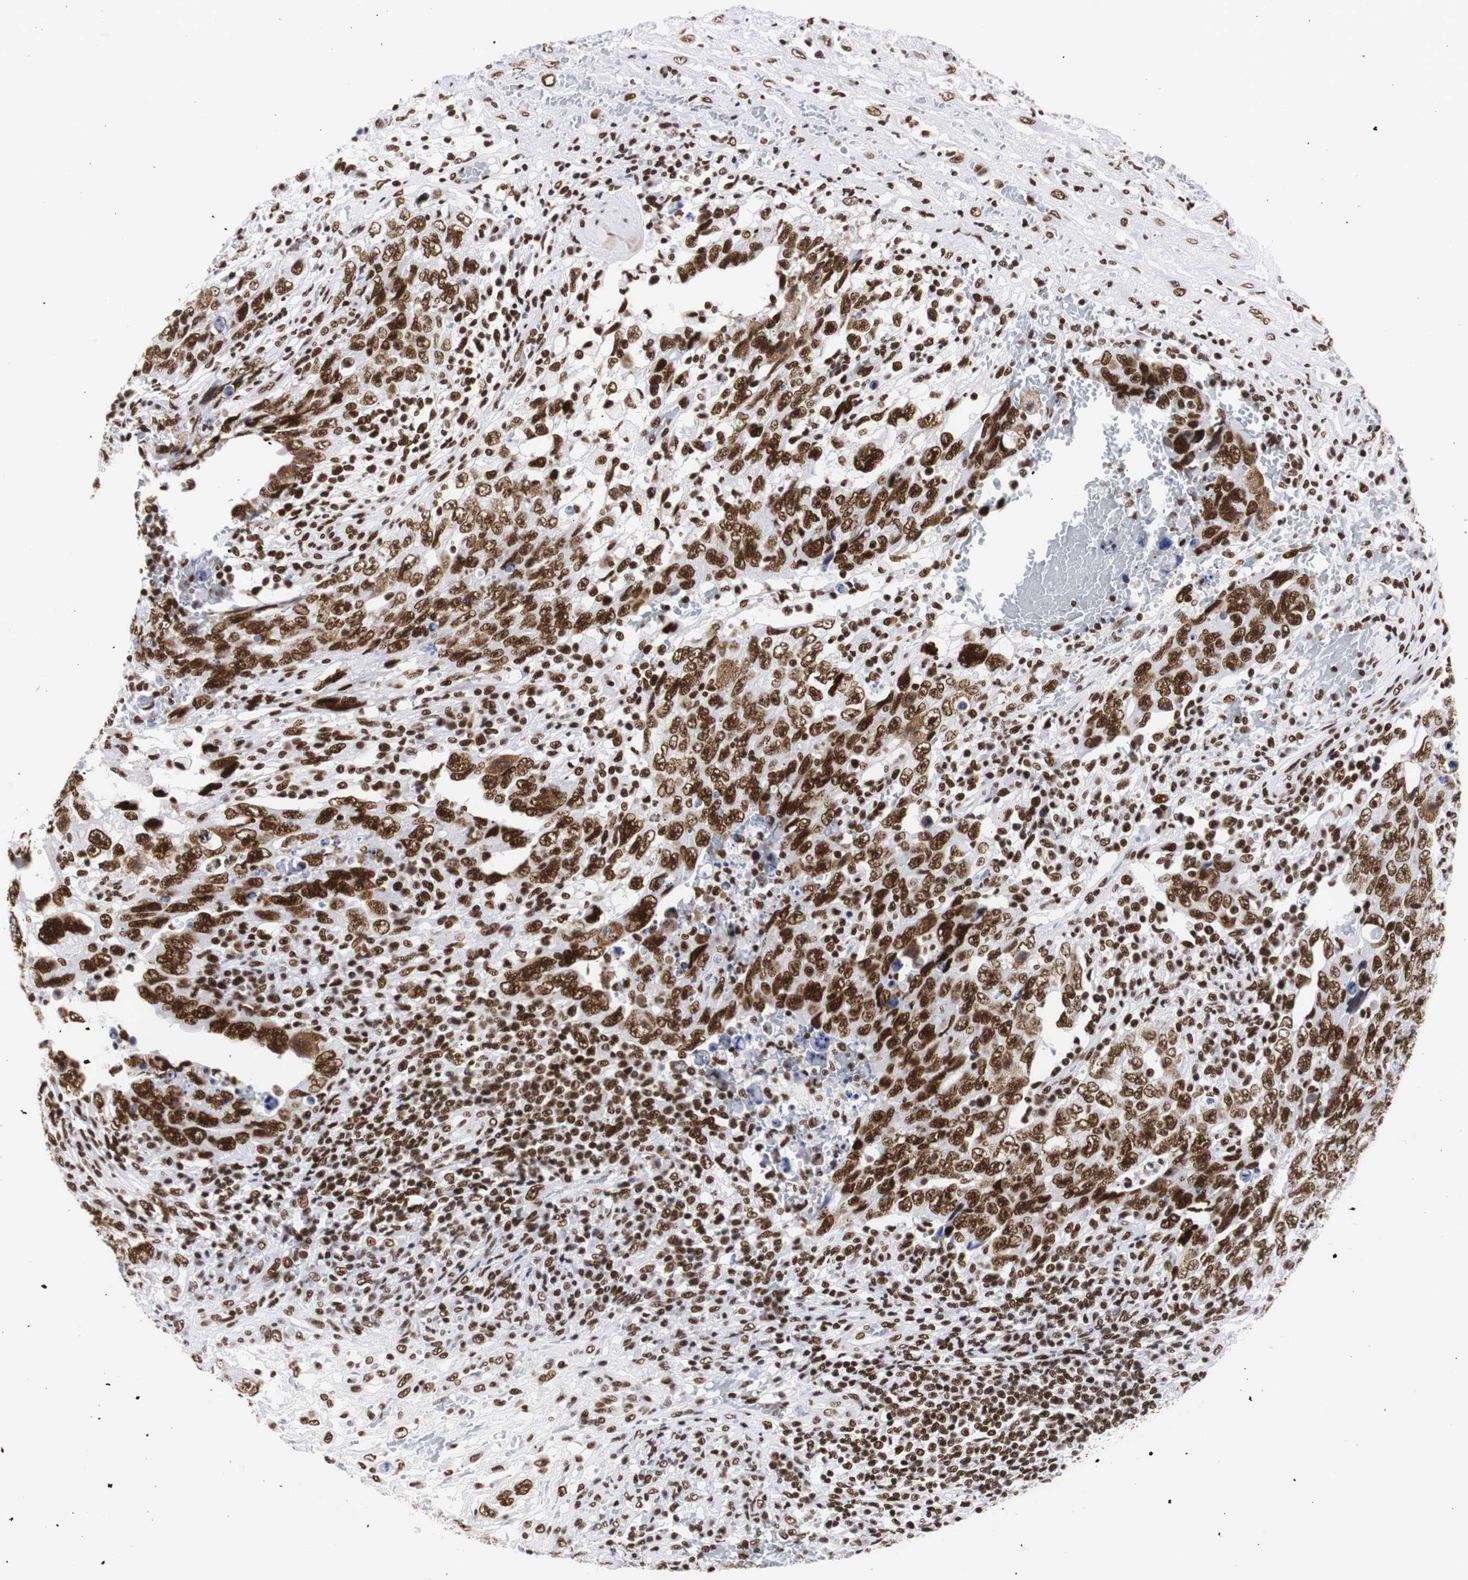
{"staining": {"intensity": "strong", "quantity": ">75%", "location": "nuclear"}, "tissue": "testis cancer", "cell_type": "Tumor cells", "image_type": "cancer", "snomed": [{"axis": "morphology", "description": "Carcinoma, Embryonal, NOS"}, {"axis": "topography", "description": "Testis"}], "caption": "Embryonal carcinoma (testis) stained with a protein marker shows strong staining in tumor cells.", "gene": "HNRNPH2", "patient": {"sex": "male", "age": 26}}